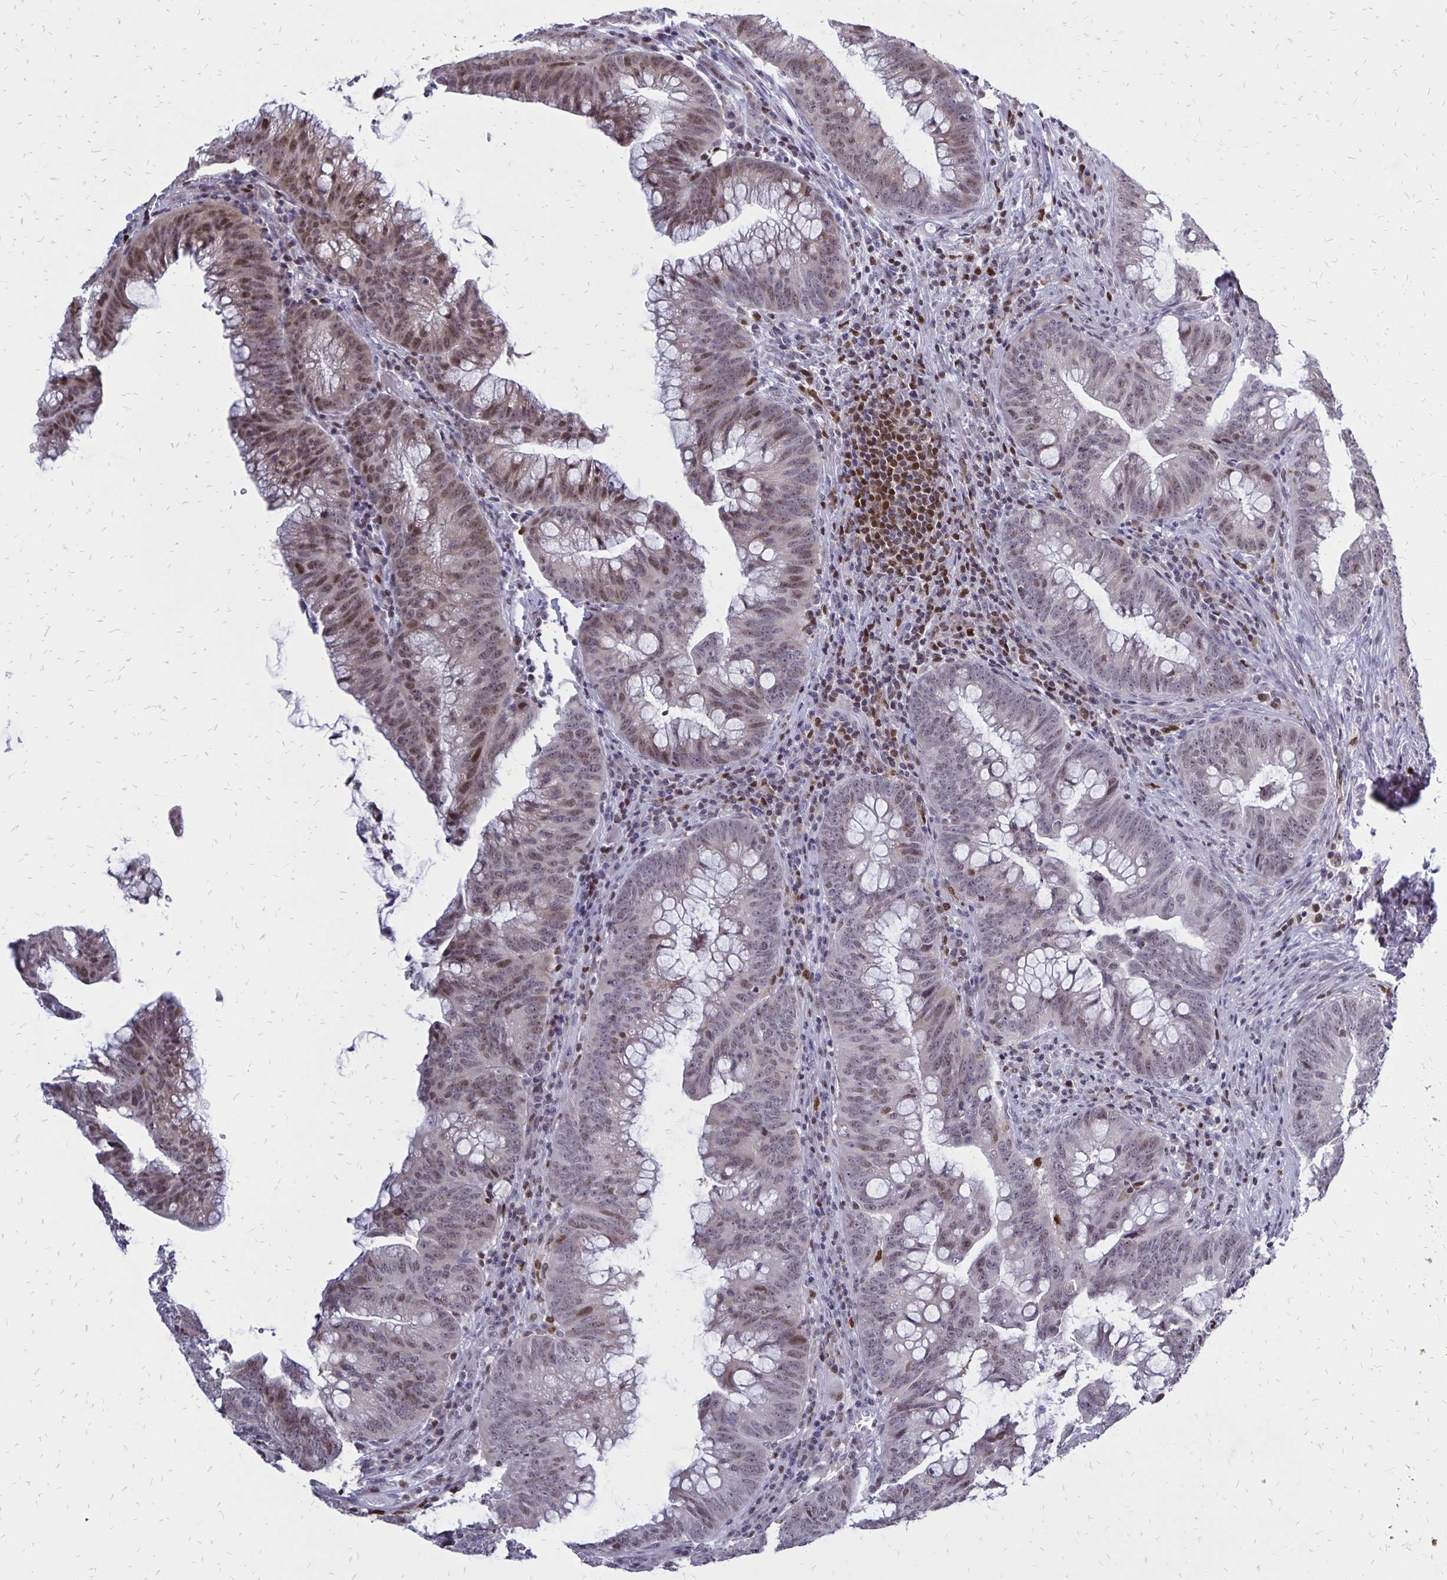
{"staining": {"intensity": "weak", "quantity": "<25%", "location": "nuclear"}, "tissue": "colorectal cancer", "cell_type": "Tumor cells", "image_type": "cancer", "snomed": [{"axis": "morphology", "description": "Adenocarcinoma, NOS"}, {"axis": "topography", "description": "Colon"}], "caption": "IHC of human colorectal cancer shows no positivity in tumor cells.", "gene": "DCK", "patient": {"sex": "male", "age": 62}}